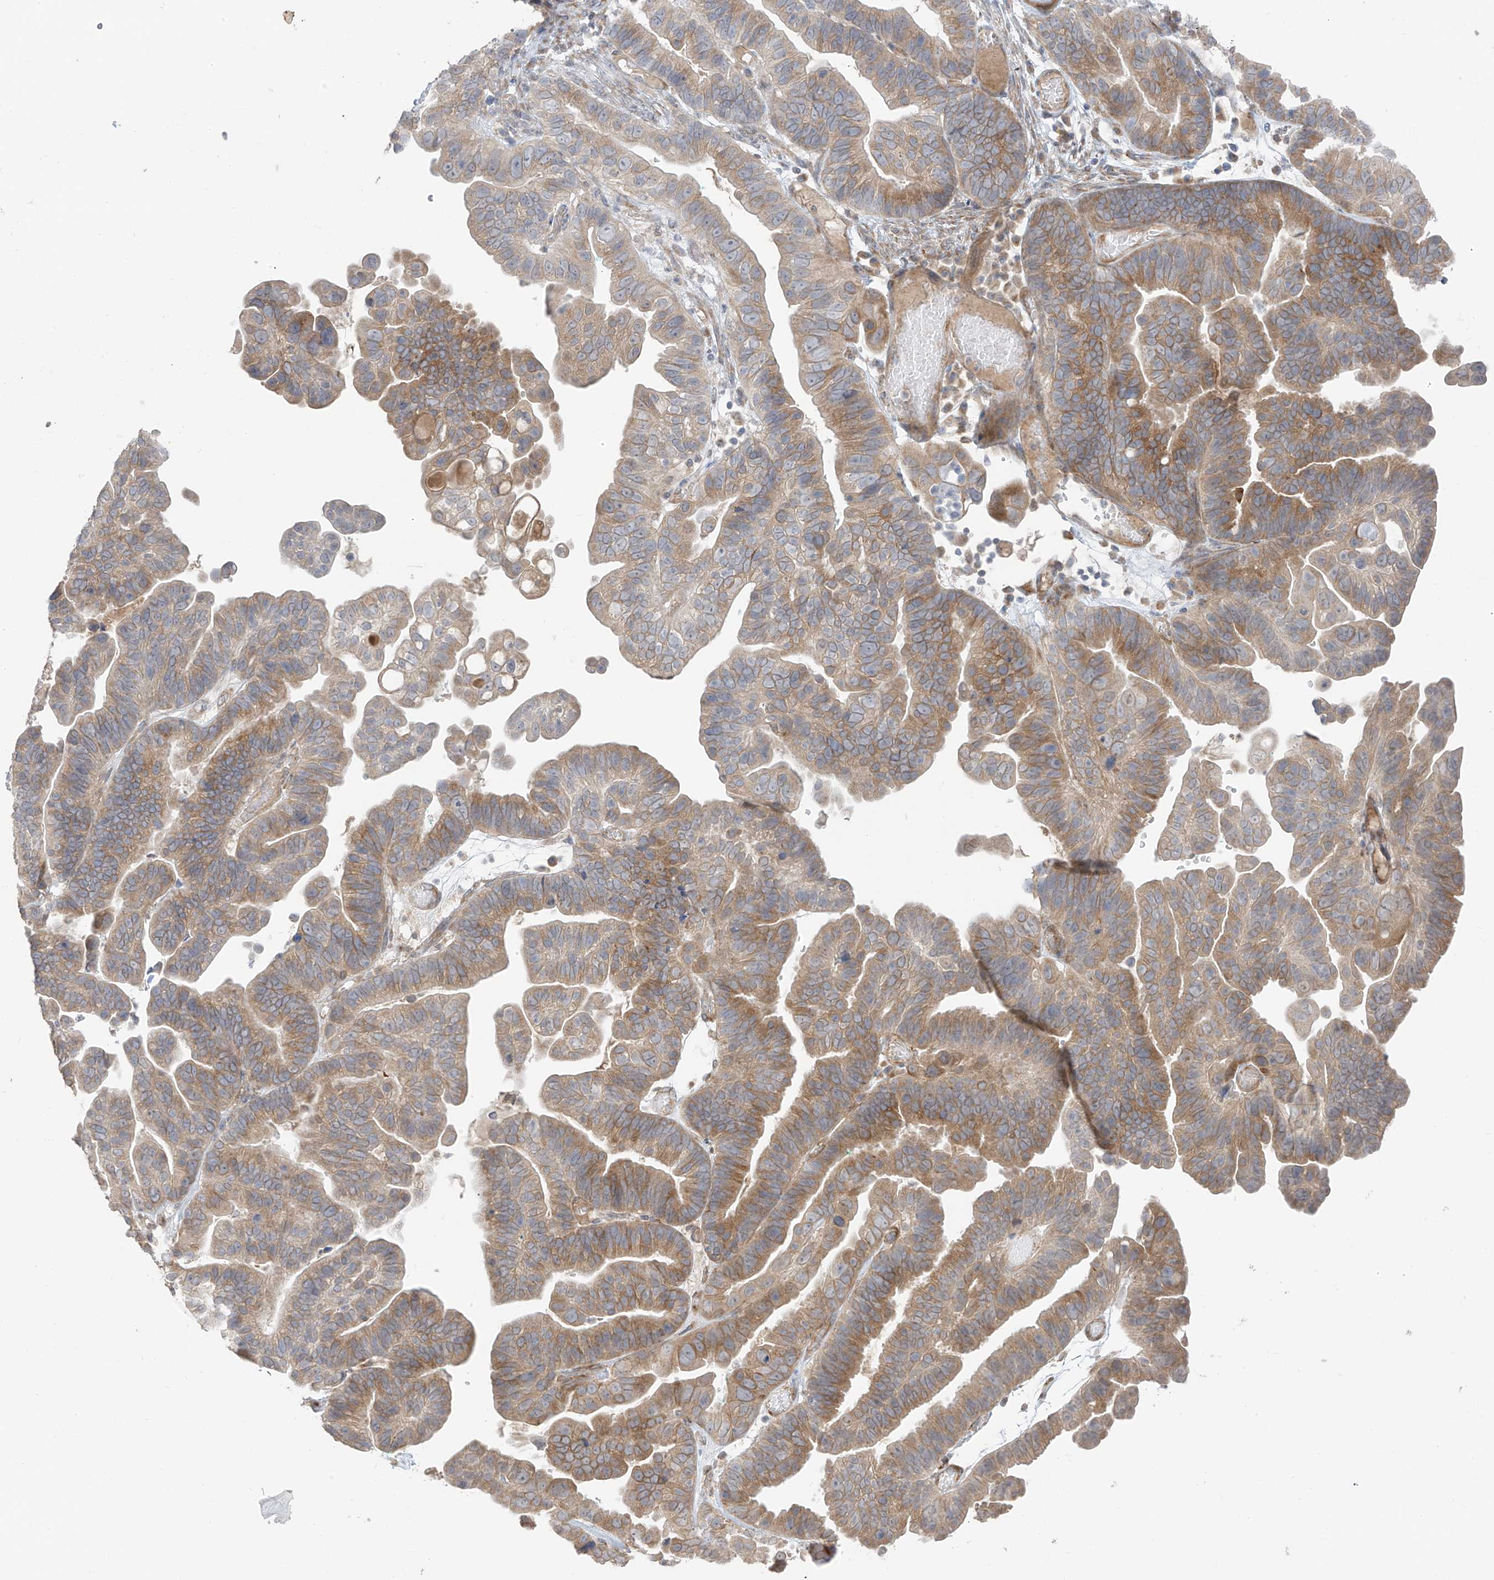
{"staining": {"intensity": "moderate", "quantity": ">75%", "location": "cytoplasmic/membranous"}, "tissue": "ovarian cancer", "cell_type": "Tumor cells", "image_type": "cancer", "snomed": [{"axis": "morphology", "description": "Cystadenocarcinoma, serous, NOS"}, {"axis": "topography", "description": "Ovary"}], "caption": "A brown stain highlights moderate cytoplasmic/membranous staining of a protein in ovarian serous cystadenocarcinoma tumor cells. The protein is shown in brown color, while the nuclei are stained blue.", "gene": "NALCN", "patient": {"sex": "female", "age": 56}}